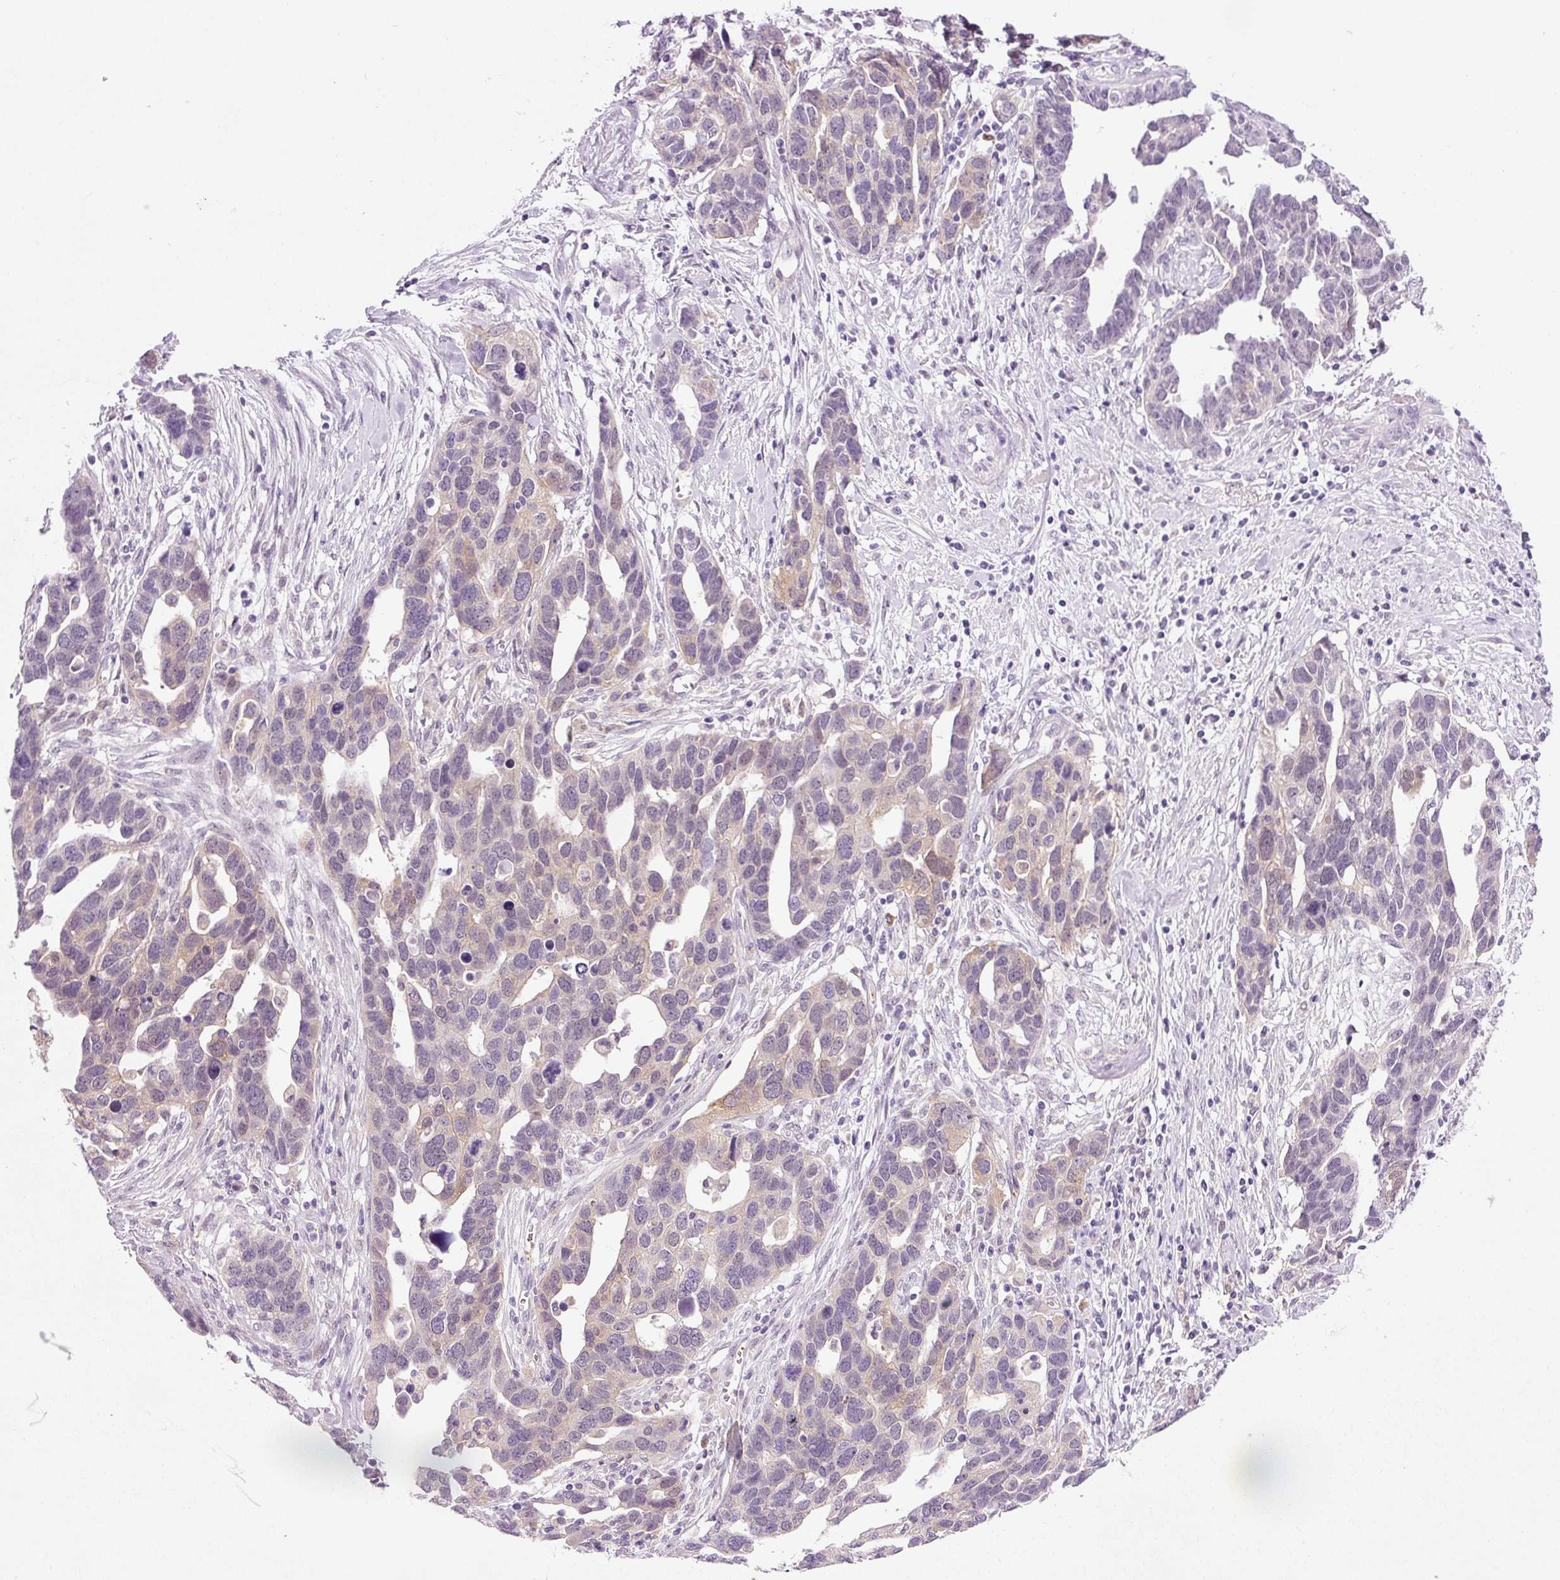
{"staining": {"intensity": "weak", "quantity": "<25%", "location": "cytoplasmic/membranous"}, "tissue": "ovarian cancer", "cell_type": "Tumor cells", "image_type": "cancer", "snomed": [{"axis": "morphology", "description": "Cystadenocarcinoma, serous, NOS"}, {"axis": "topography", "description": "Ovary"}], "caption": "DAB (3,3'-diaminobenzidine) immunohistochemical staining of ovarian cancer (serous cystadenocarcinoma) displays no significant staining in tumor cells.", "gene": "SRC", "patient": {"sex": "female", "age": 54}}